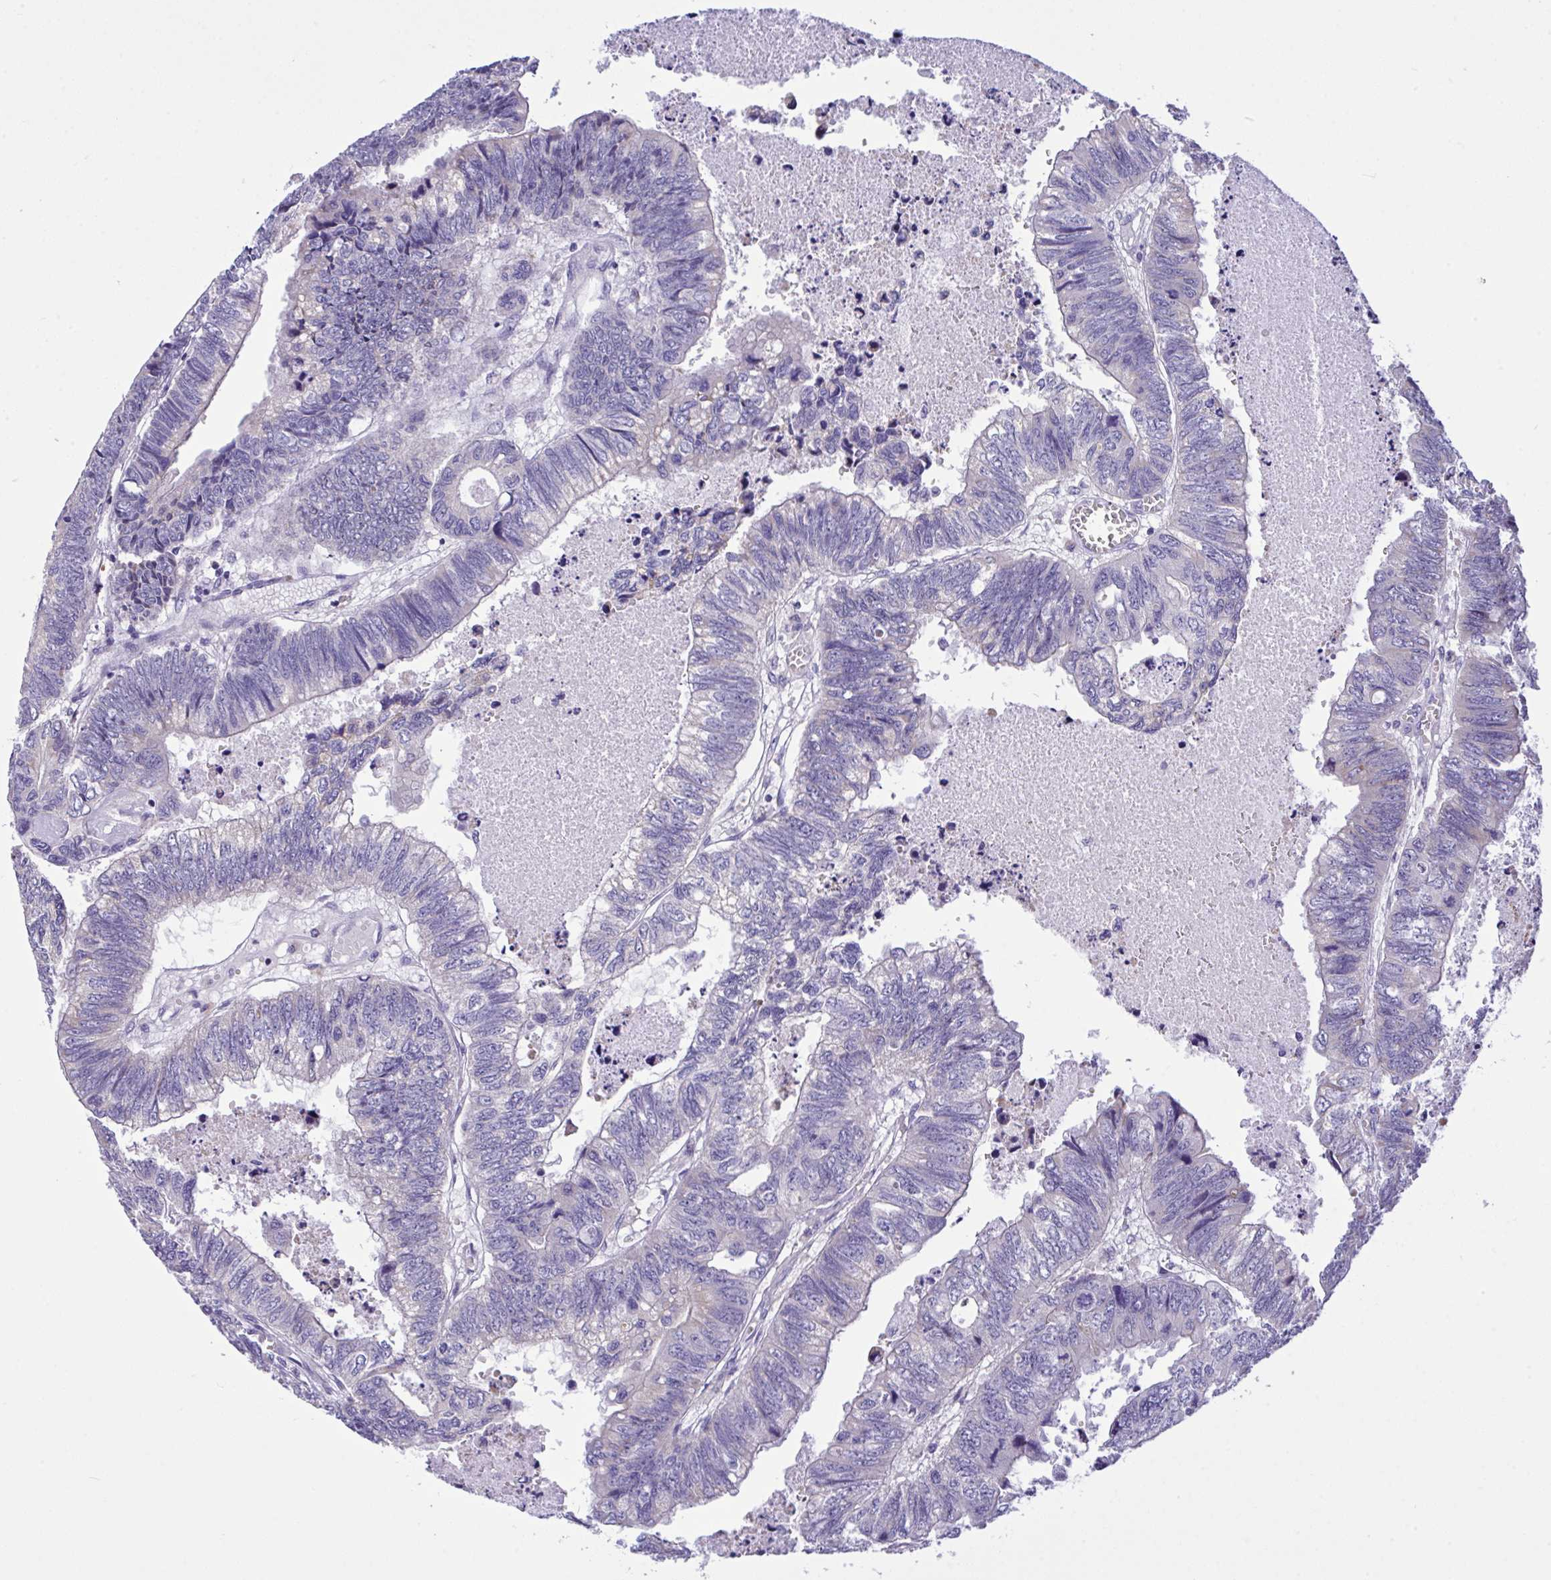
{"staining": {"intensity": "negative", "quantity": "none", "location": "none"}, "tissue": "colorectal cancer", "cell_type": "Tumor cells", "image_type": "cancer", "snomed": [{"axis": "morphology", "description": "Adenocarcinoma, NOS"}, {"axis": "topography", "description": "Colon"}], "caption": "This is an immunohistochemistry micrograph of human colorectal cancer (adenocarcinoma). There is no staining in tumor cells.", "gene": "WDR97", "patient": {"sex": "male", "age": 62}}